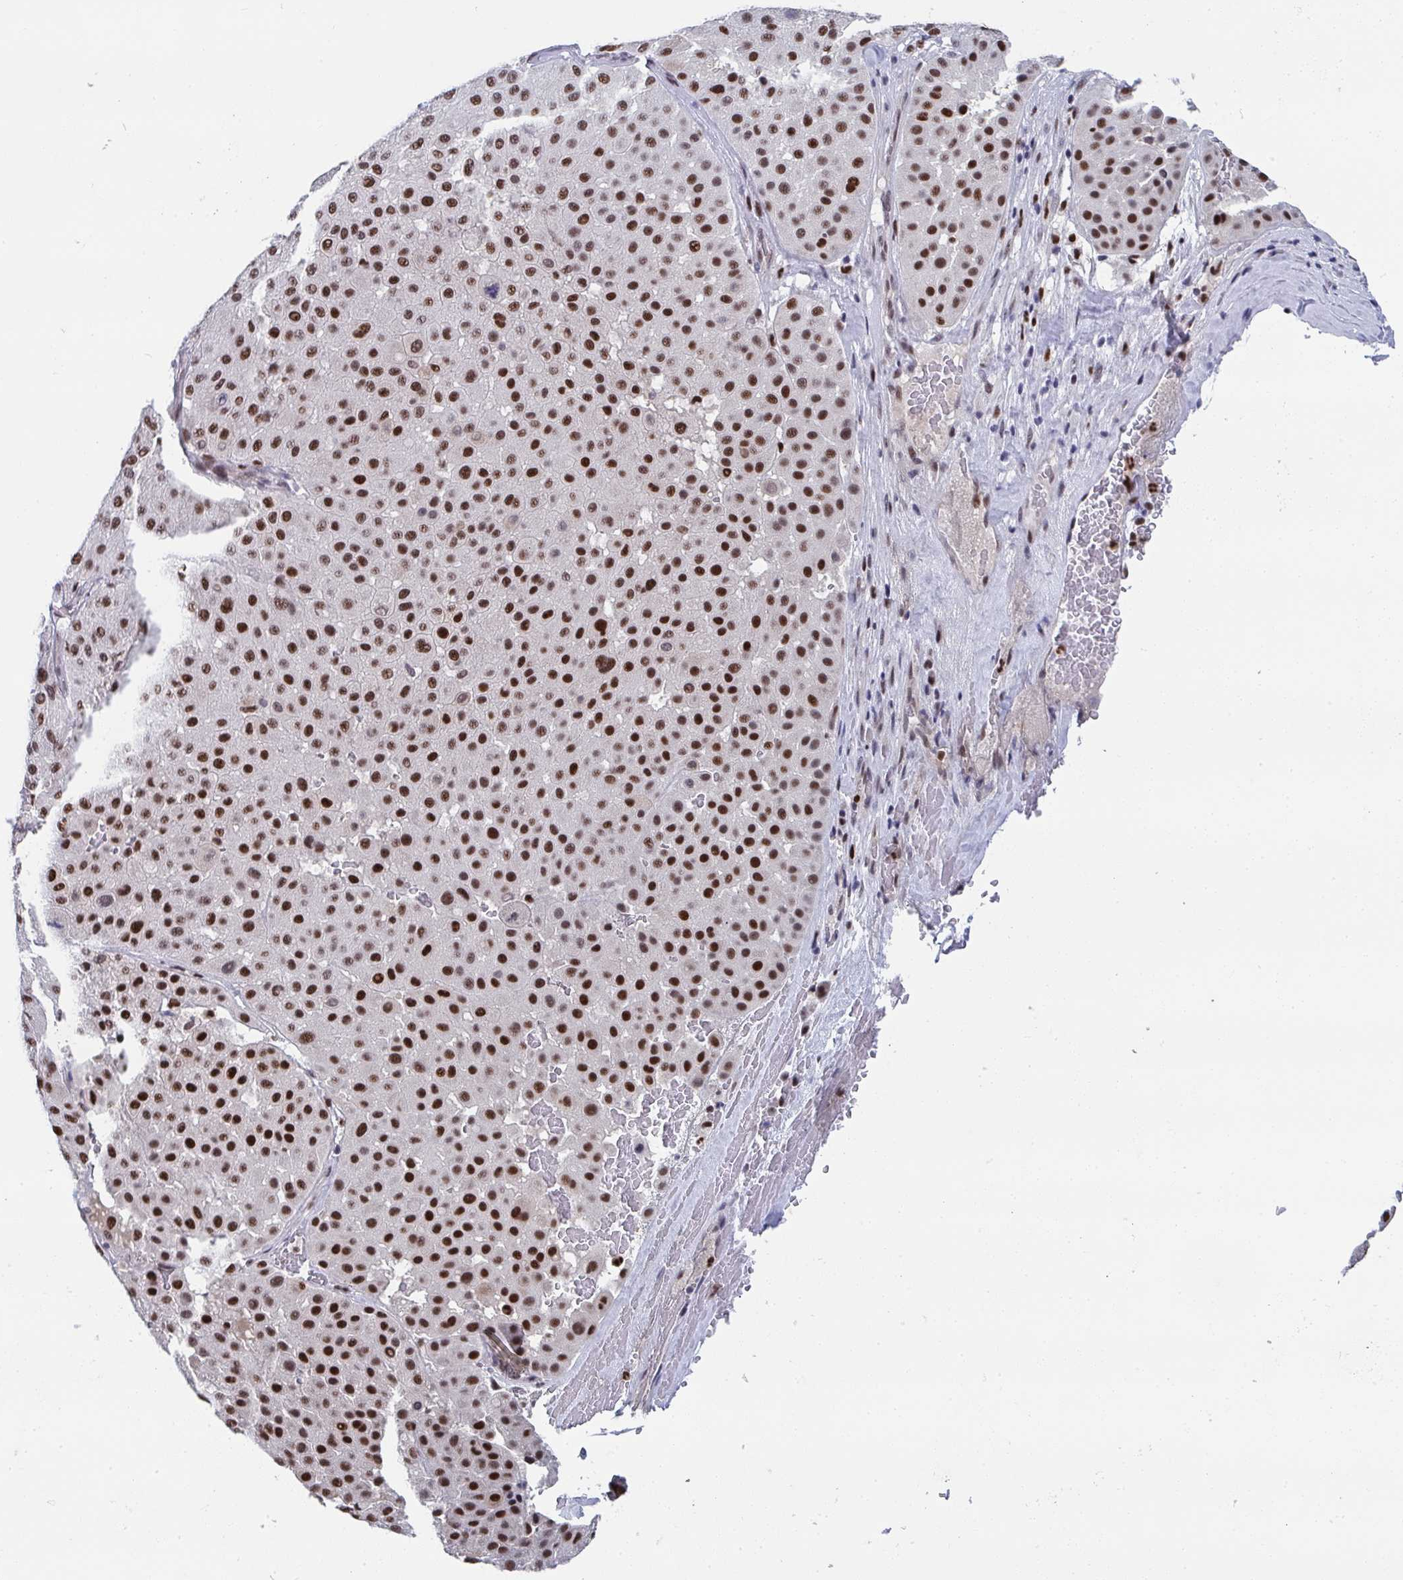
{"staining": {"intensity": "strong", "quantity": ">75%", "location": "nuclear"}, "tissue": "melanoma", "cell_type": "Tumor cells", "image_type": "cancer", "snomed": [{"axis": "morphology", "description": "Malignant melanoma, Metastatic site"}, {"axis": "topography", "description": "Smooth muscle"}], "caption": "Brown immunohistochemical staining in malignant melanoma (metastatic site) exhibits strong nuclear staining in approximately >75% of tumor cells.", "gene": "JDP2", "patient": {"sex": "male", "age": 41}}